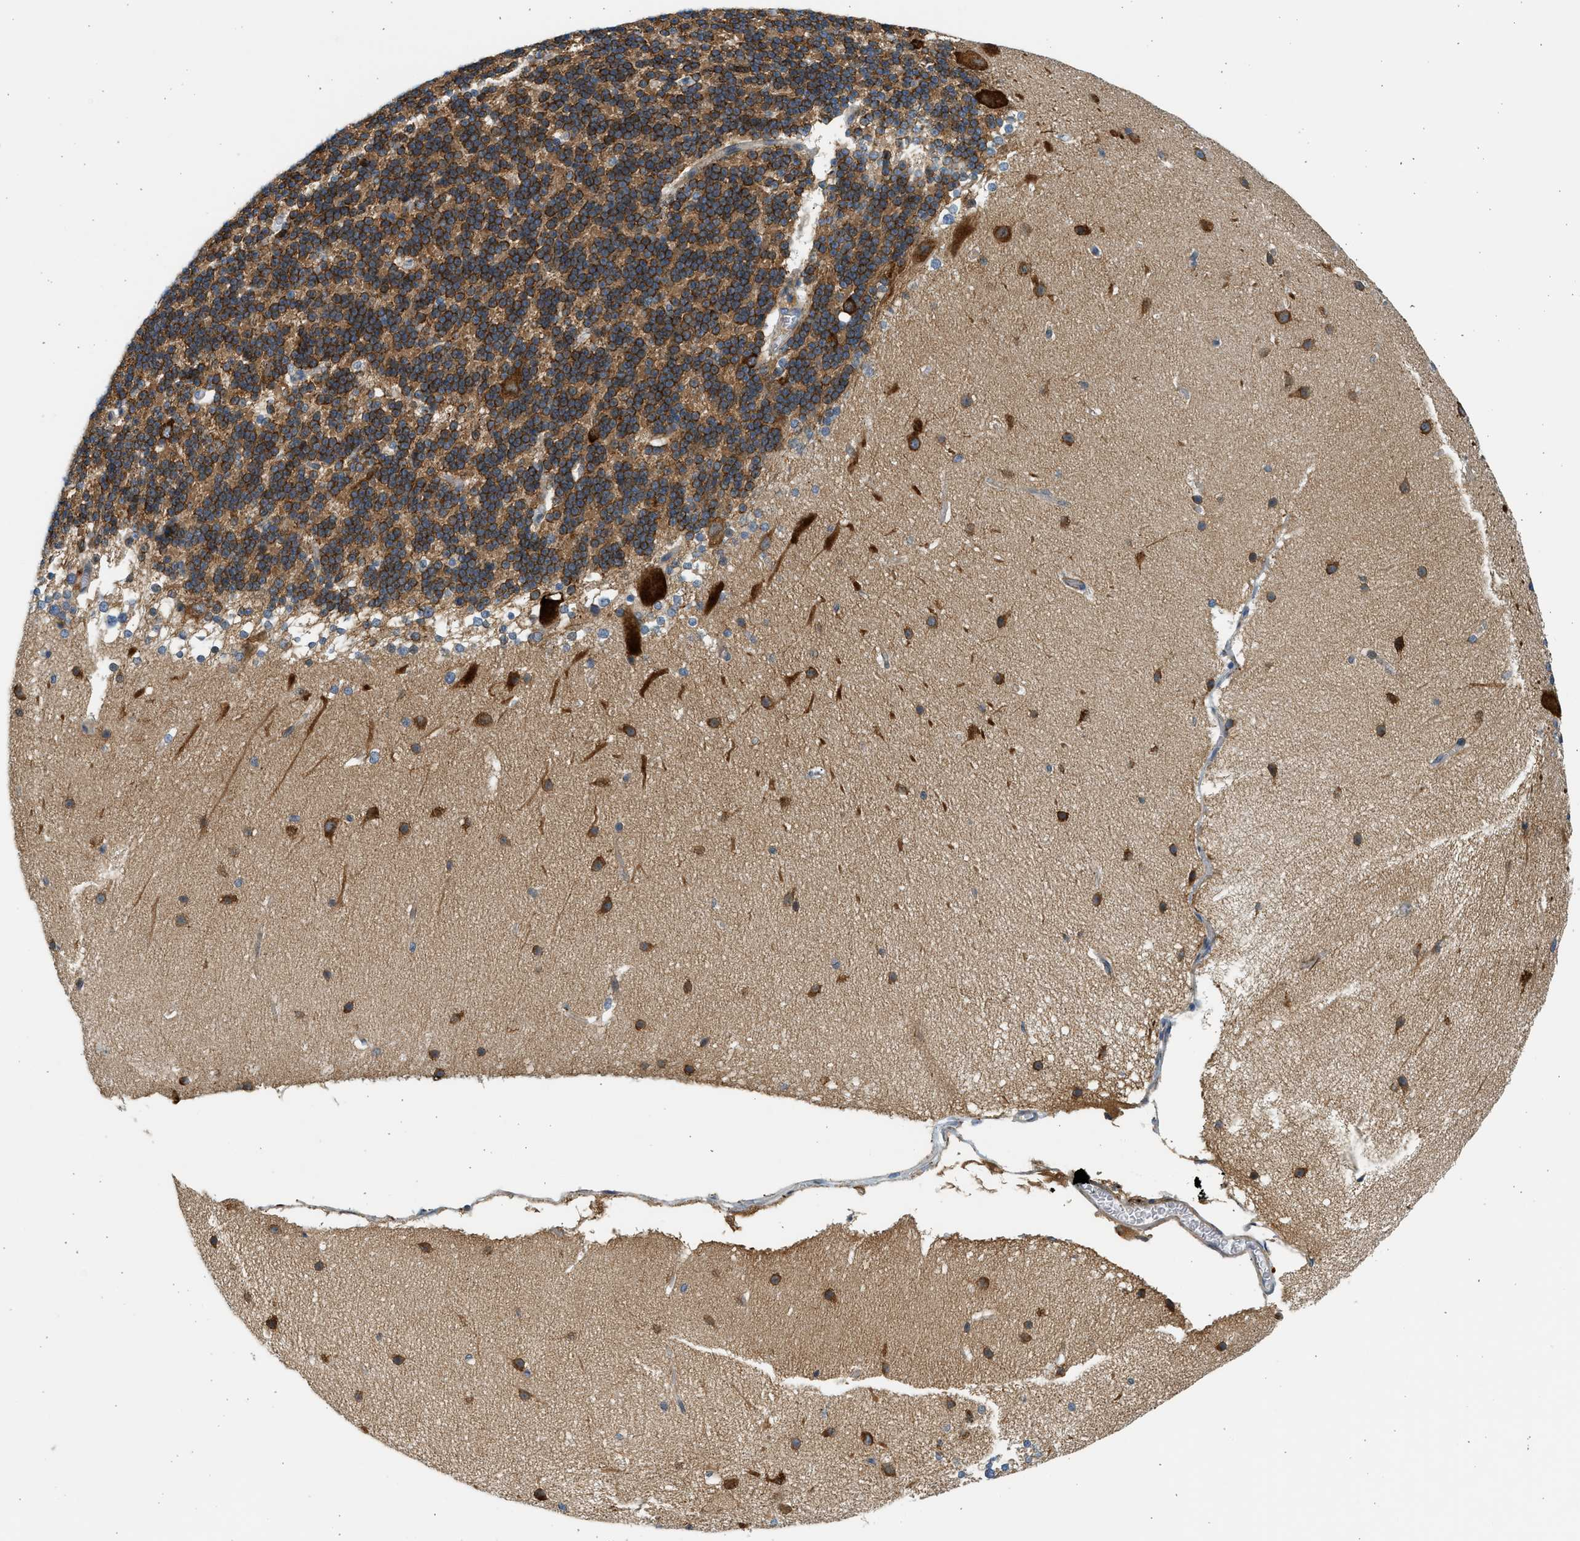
{"staining": {"intensity": "moderate", "quantity": ">75%", "location": "cytoplasmic/membranous"}, "tissue": "cerebellum", "cell_type": "Cells in granular layer", "image_type": "normal", "snomed": [{"axis": "morphology", "description": "Normal tissue, NOS"}, {"axis": "topography", "description": "Cerebellum"}], "caption": "Protein analysis of normal cerebellum exhibits moderate cytoplasmic/membranous staining in about >75% of cells in granular layer.", "gene": "KDELR2", "patient": {"sex": "female", "age": 19}}